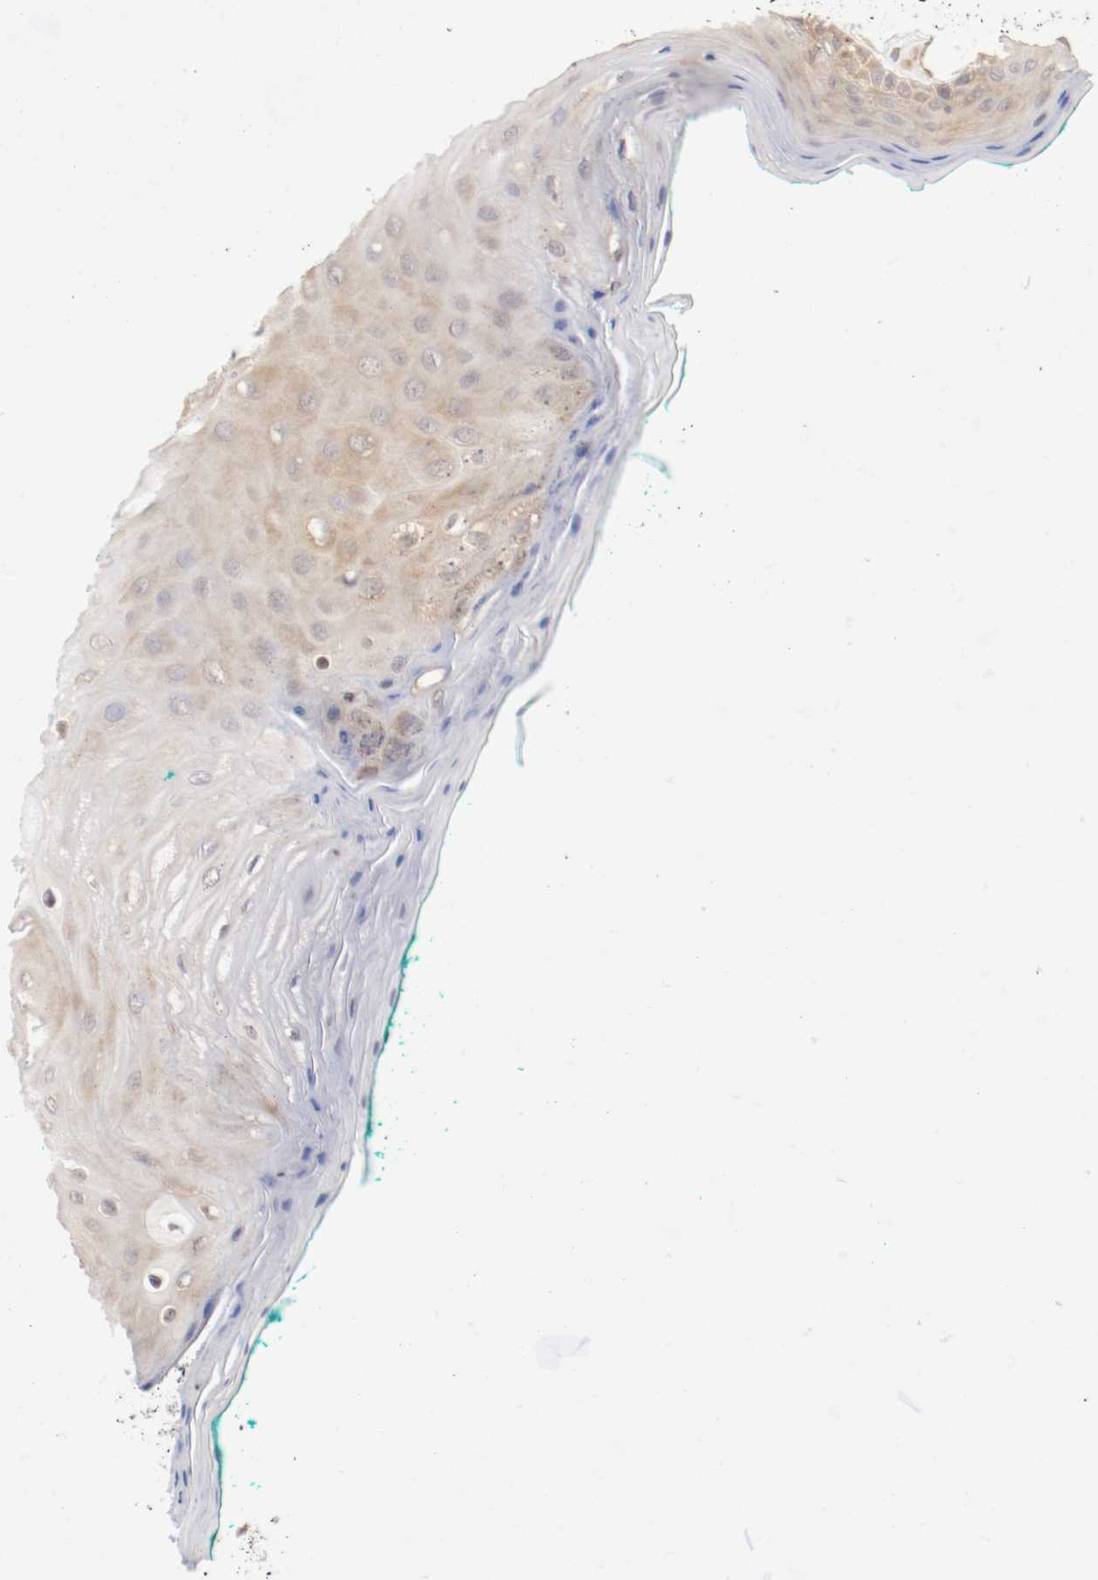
{"staining": {"intensity": "weak", "quantity": ">75%", "location": "cytoplasmic/membranous"}, "tissue": "oral mucosa", "cell_type": "Squamous epithelial cells", "image_type": "normal", "snomed": [{"axis": "morphology", "description": "Normal tissue, NOS"}, {"axis": "morphology", "description": "Squamous cell carcinoma, NOS"}, {"axis": "topography", "description": "Skeletal muscle"}, {"axis": "topography", "description": "Oral tissue"}, {"axis": "topography", "description": "Head-Neck"}], "caption": "Immunohistochemical staining of benign human oral mucosa demonstrates >75% levels of weak cytoplasmic/membranous protein expression in about >75% of squamous epithelial cells.", "gene": "FKBP3", "patient": {"sex": "female", "age": 84}}